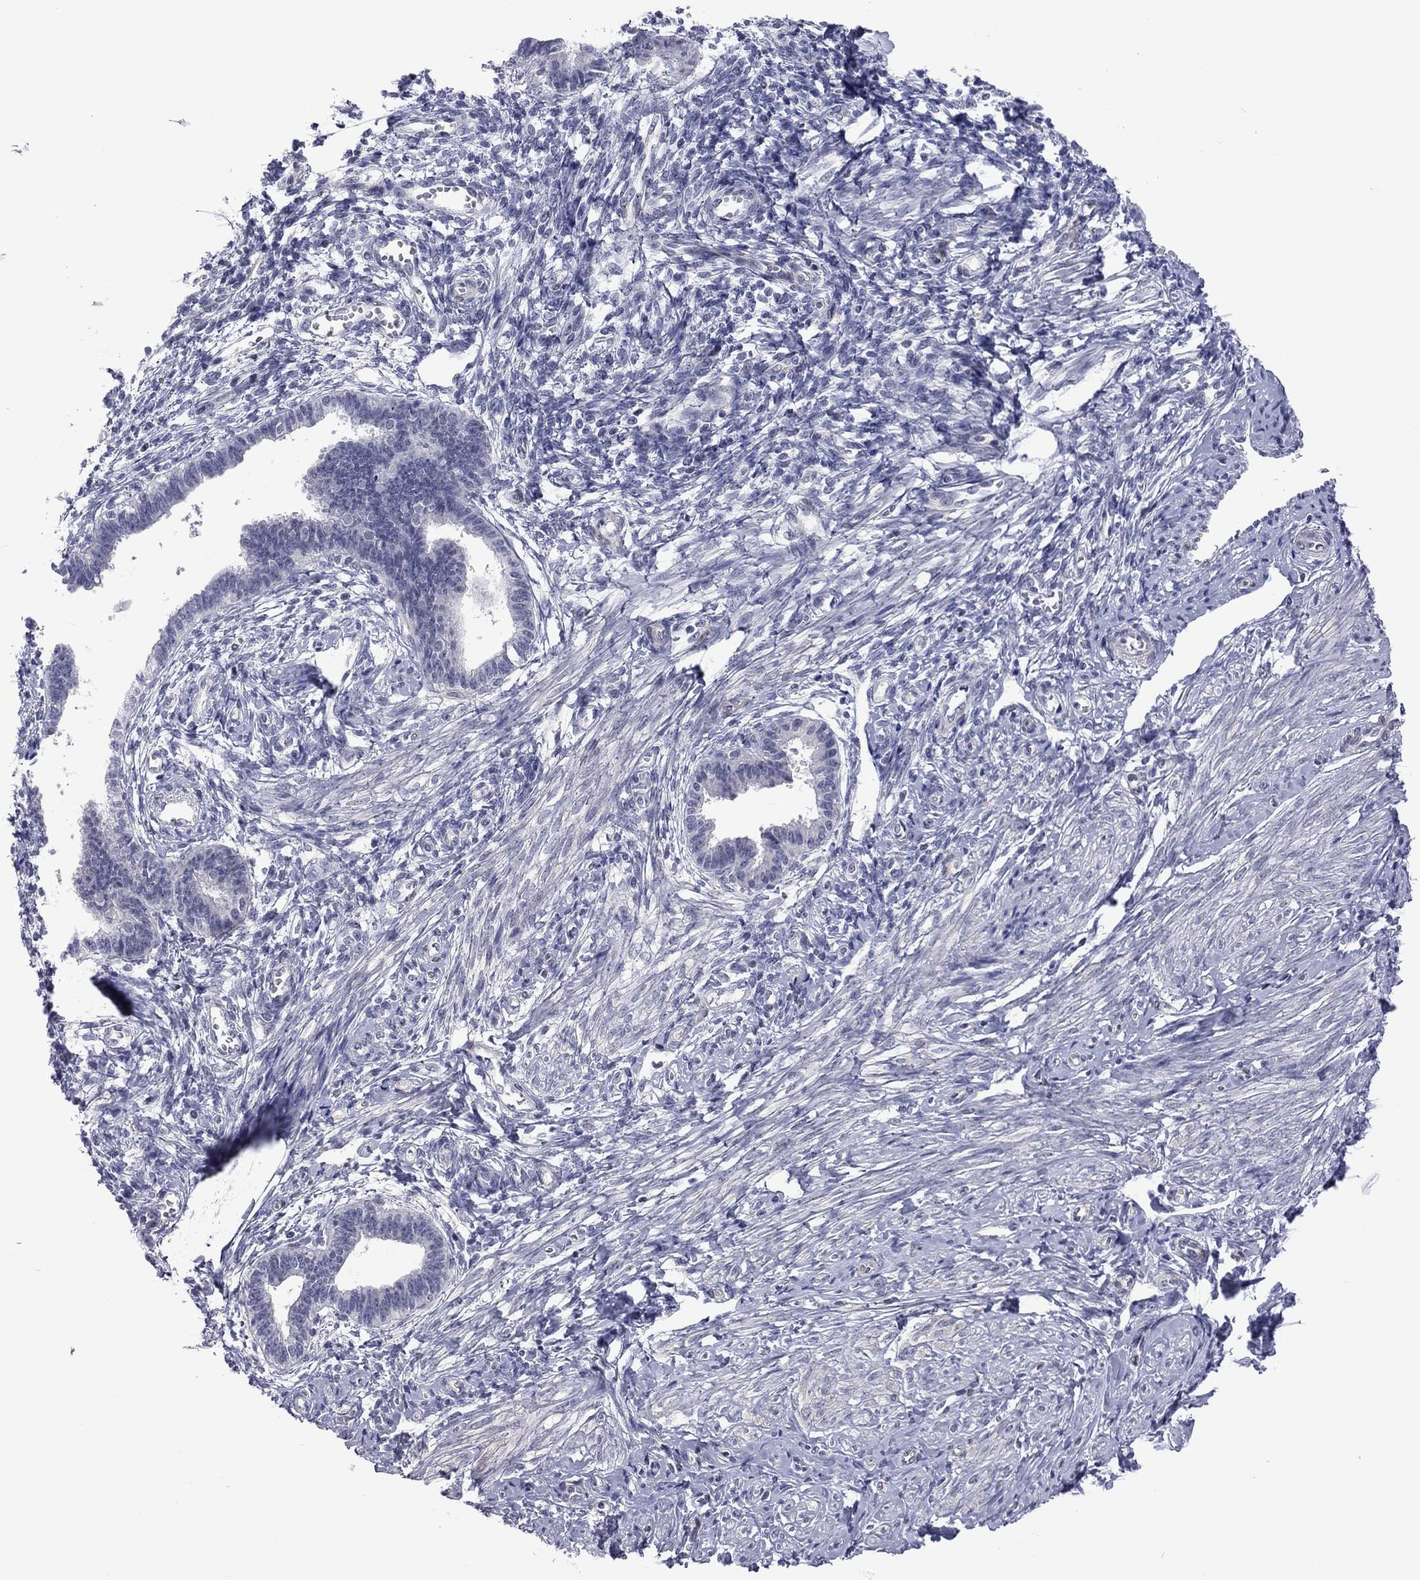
{"staining": {"intensity": "negative", "quantity": "none", "location": "none"}, "tissue": "endometrium", "cell_type": "Cells in endometrial stroma", "image_type": "normal", "snomed": [{"axis": "morphology", "description": "Normal tissue, NOS"}, {"axis": "topography", "description": "Cervix"}, {"axis": "topography", "description": "Endometrium"}], "caption": "Immunohistochemistry (IHC) of normal endometrium shows no expression in cells in endometrial stroma. Nuclei are stained in blue.", "gene": "POU5F2", "patient": {"sex": "female", "age": 37}}